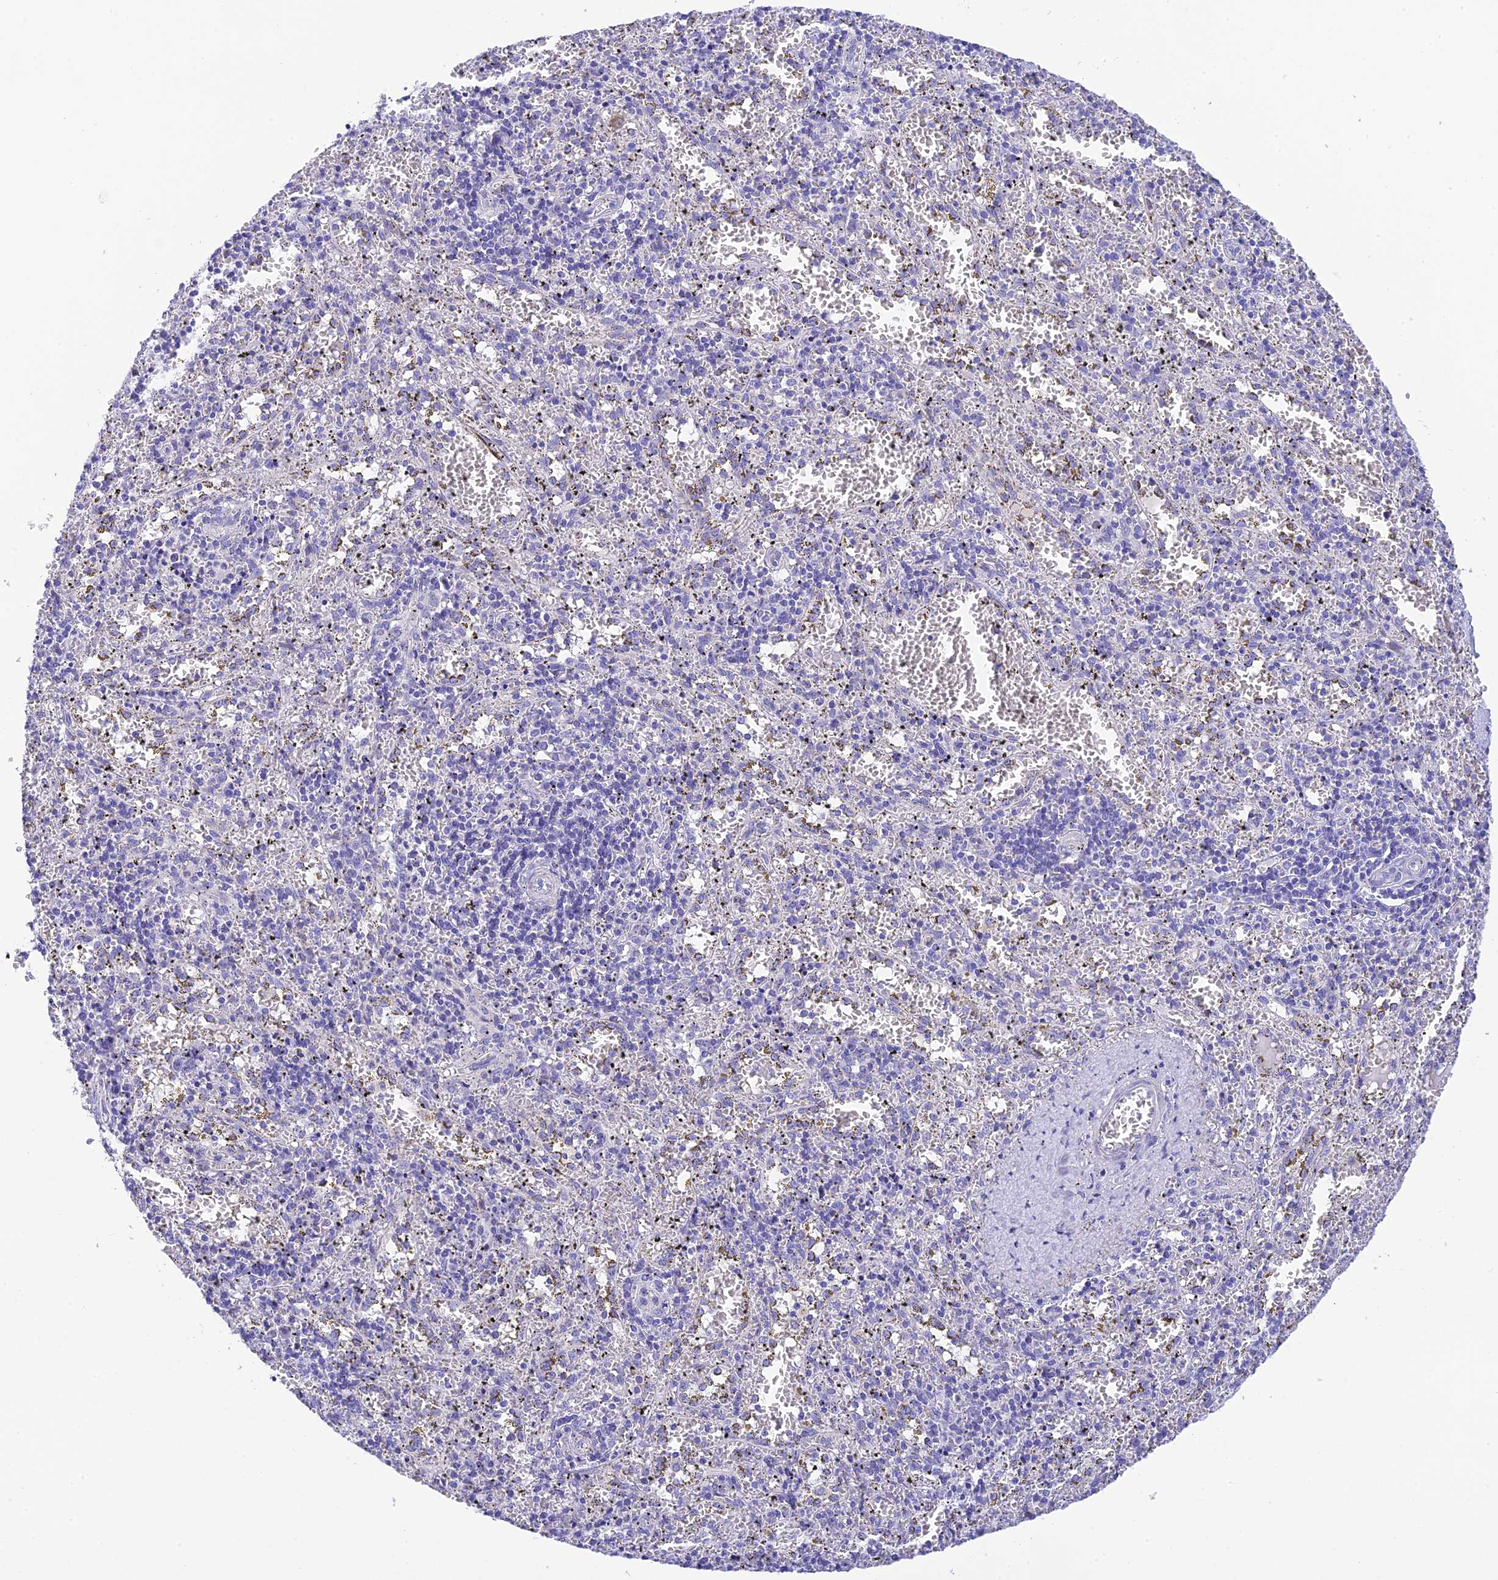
{"staining": {"intensity": "negative", "quantity": "none", "location": "none"}, "tissue": "spleen", "cell_type": "Cells in red pulp", "image_type": "normal", "snomed": [{"axis": "morphology", "description": "Normal tissue, NOS"}, {"axis": "topography", "description": "Spleen"}], "caption": "This is a histopathology image of immunohistochemistry (IHC) staining of unremarkable spleen, which shows no expression in cells in red pulp.", "gene": "KDELR3", "patient": {"sex": "male", "age": 11}}